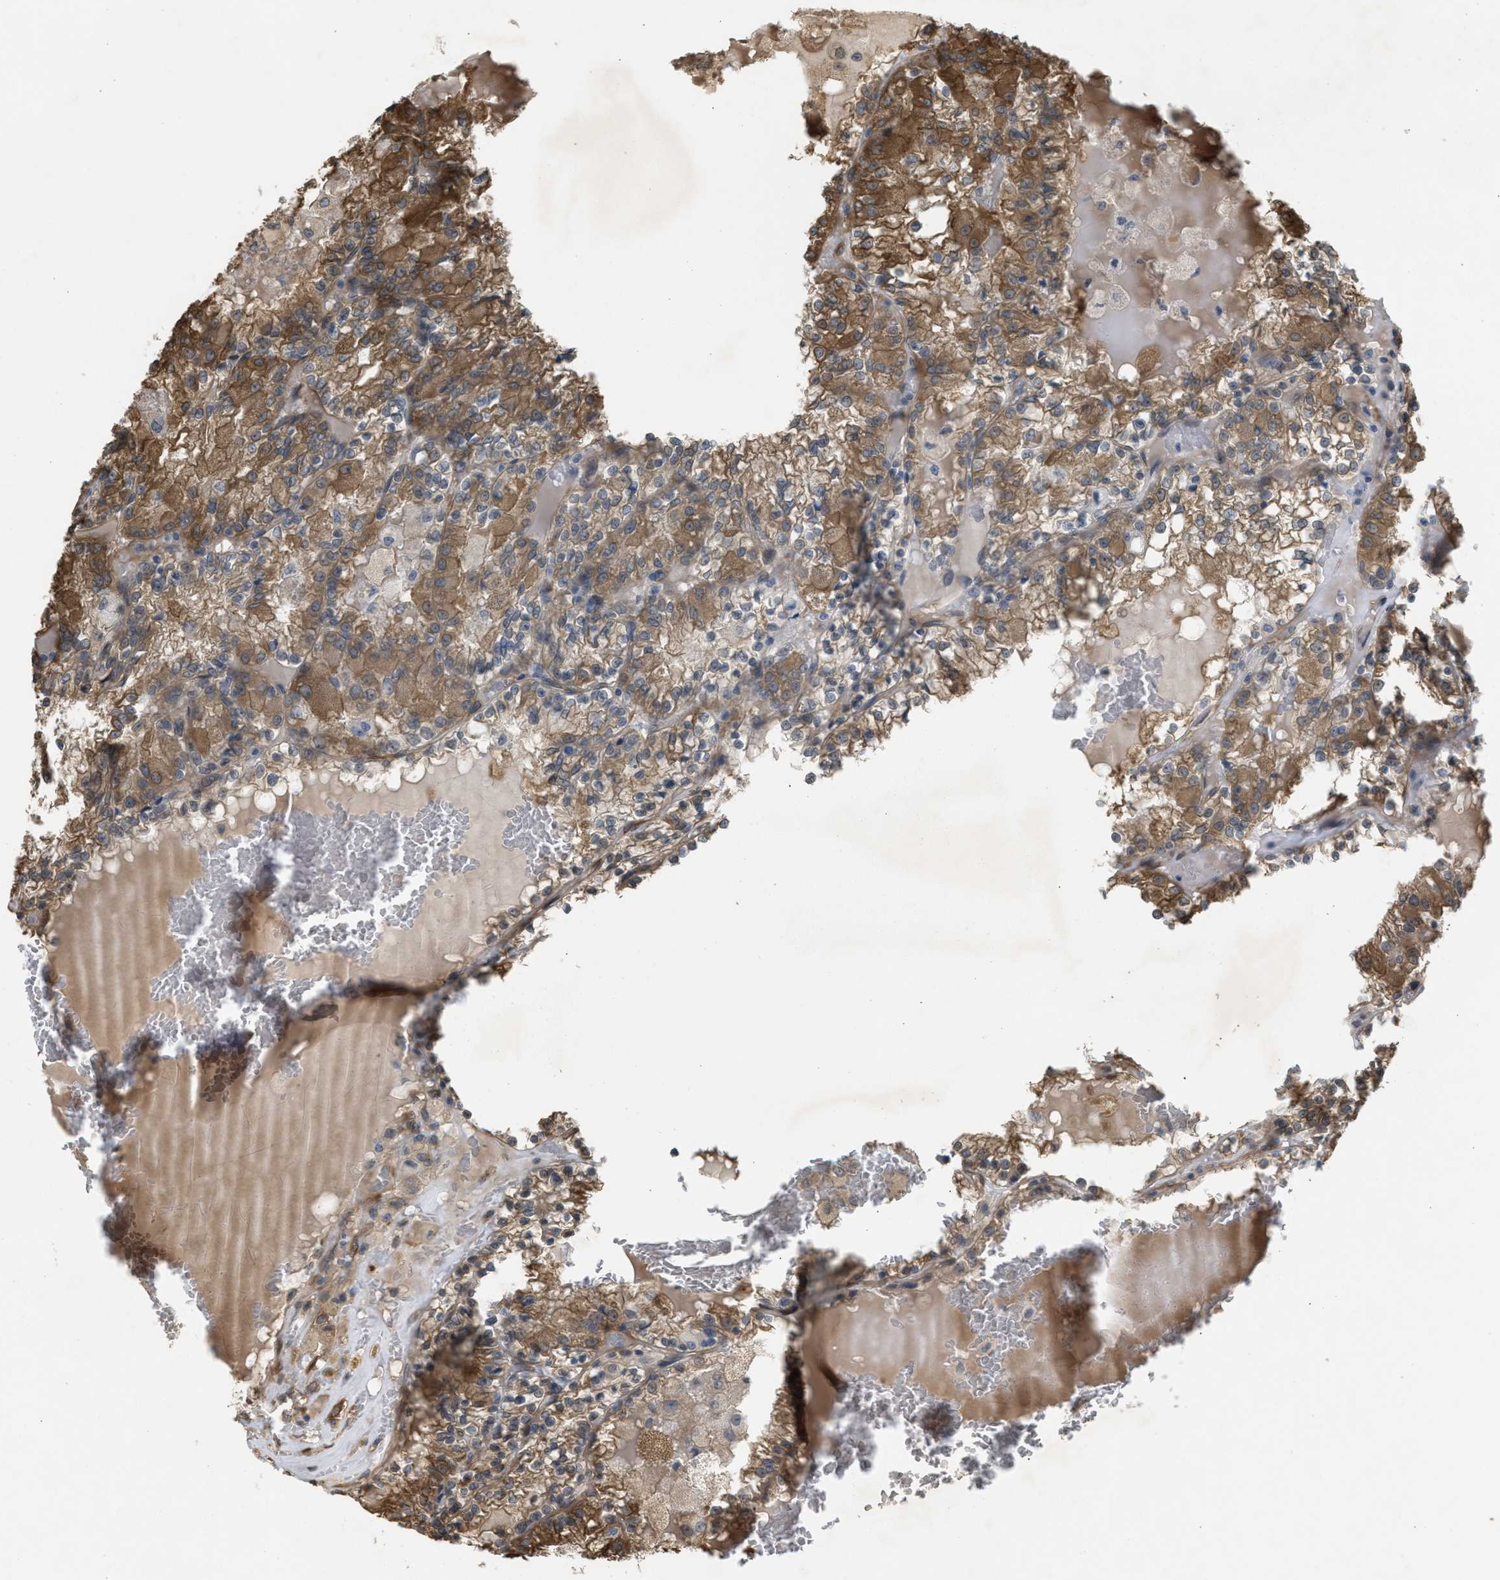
{"staining": {"intensity": "weak", "quantity": ">75%", "location": "cytoplasmic/membranous"}, "tissue": "renal cancer", "cell_type": "Tumor cells", "image_type": "cancer", "snomed": [{"axis": "morphology", "description": "Adenocarcinoma, NOS"}, {"axis": "topography", "description": "Kidney"}], "caption": "A photomicrograph of human adenocarcinoma (renal) stained for a protein reveals weak cytoplasmic/membranous brown staining in tumor cells. (brown staining indicates protein expression, while blue staining denotes nuclei).", "gene": "BAG3", "patient": {"sex": "female", "age": 56}}